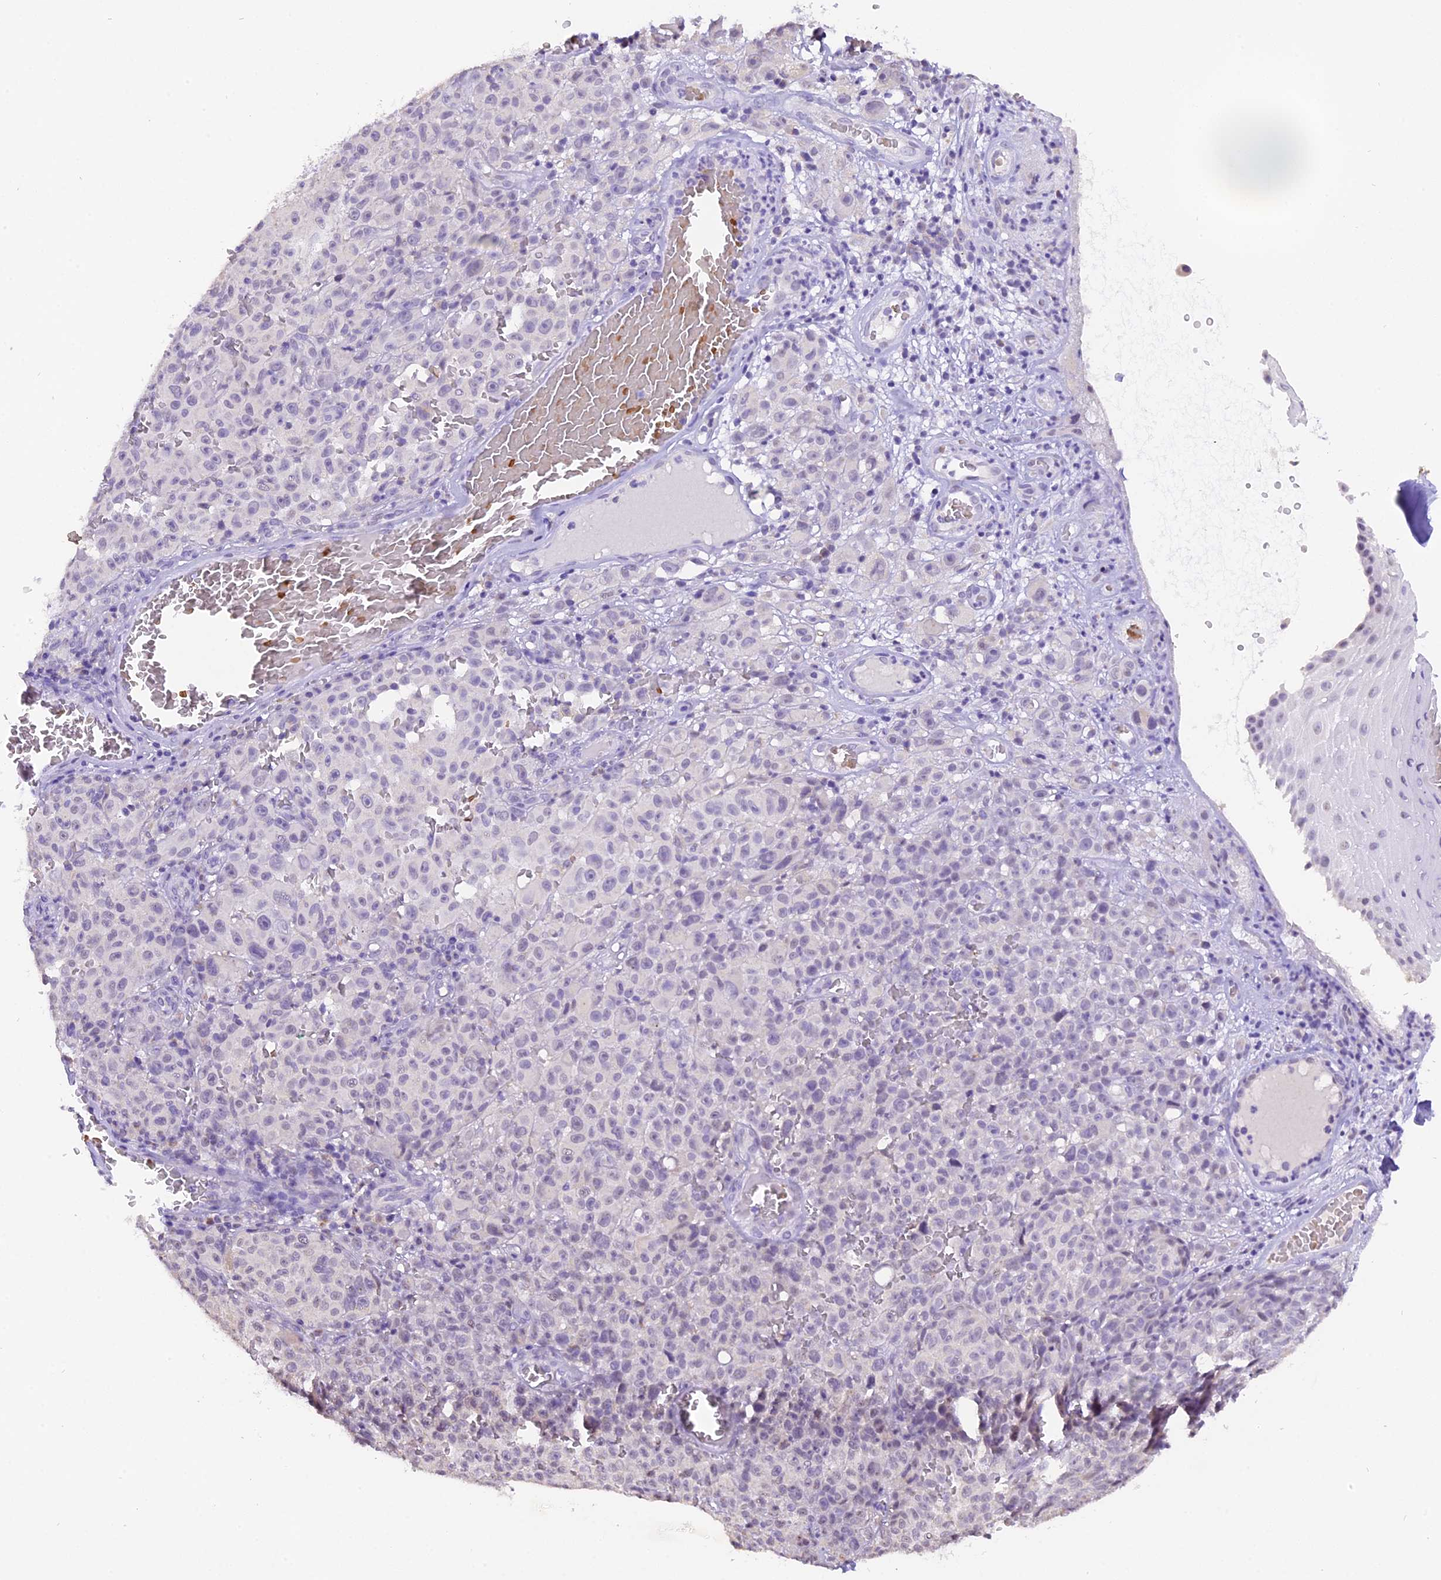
{"staining": {"intensity": "negative", "quantity": "none", "location": "none"}, "tissue": "melanoma", "cell_type": "Tumor cells", "image_type": "cancer", "snomed": [{"axis": "morphology", "description": "Malignant melanoma, NOS"}, {"axis": "topography", "description": "Skin"}], "caption": "Melanoma was stained to show a protein in brown. There is no significant positivity in tumor cells.", "gene": "AHSP", "patient": {"sex": "female", "age": 82}}